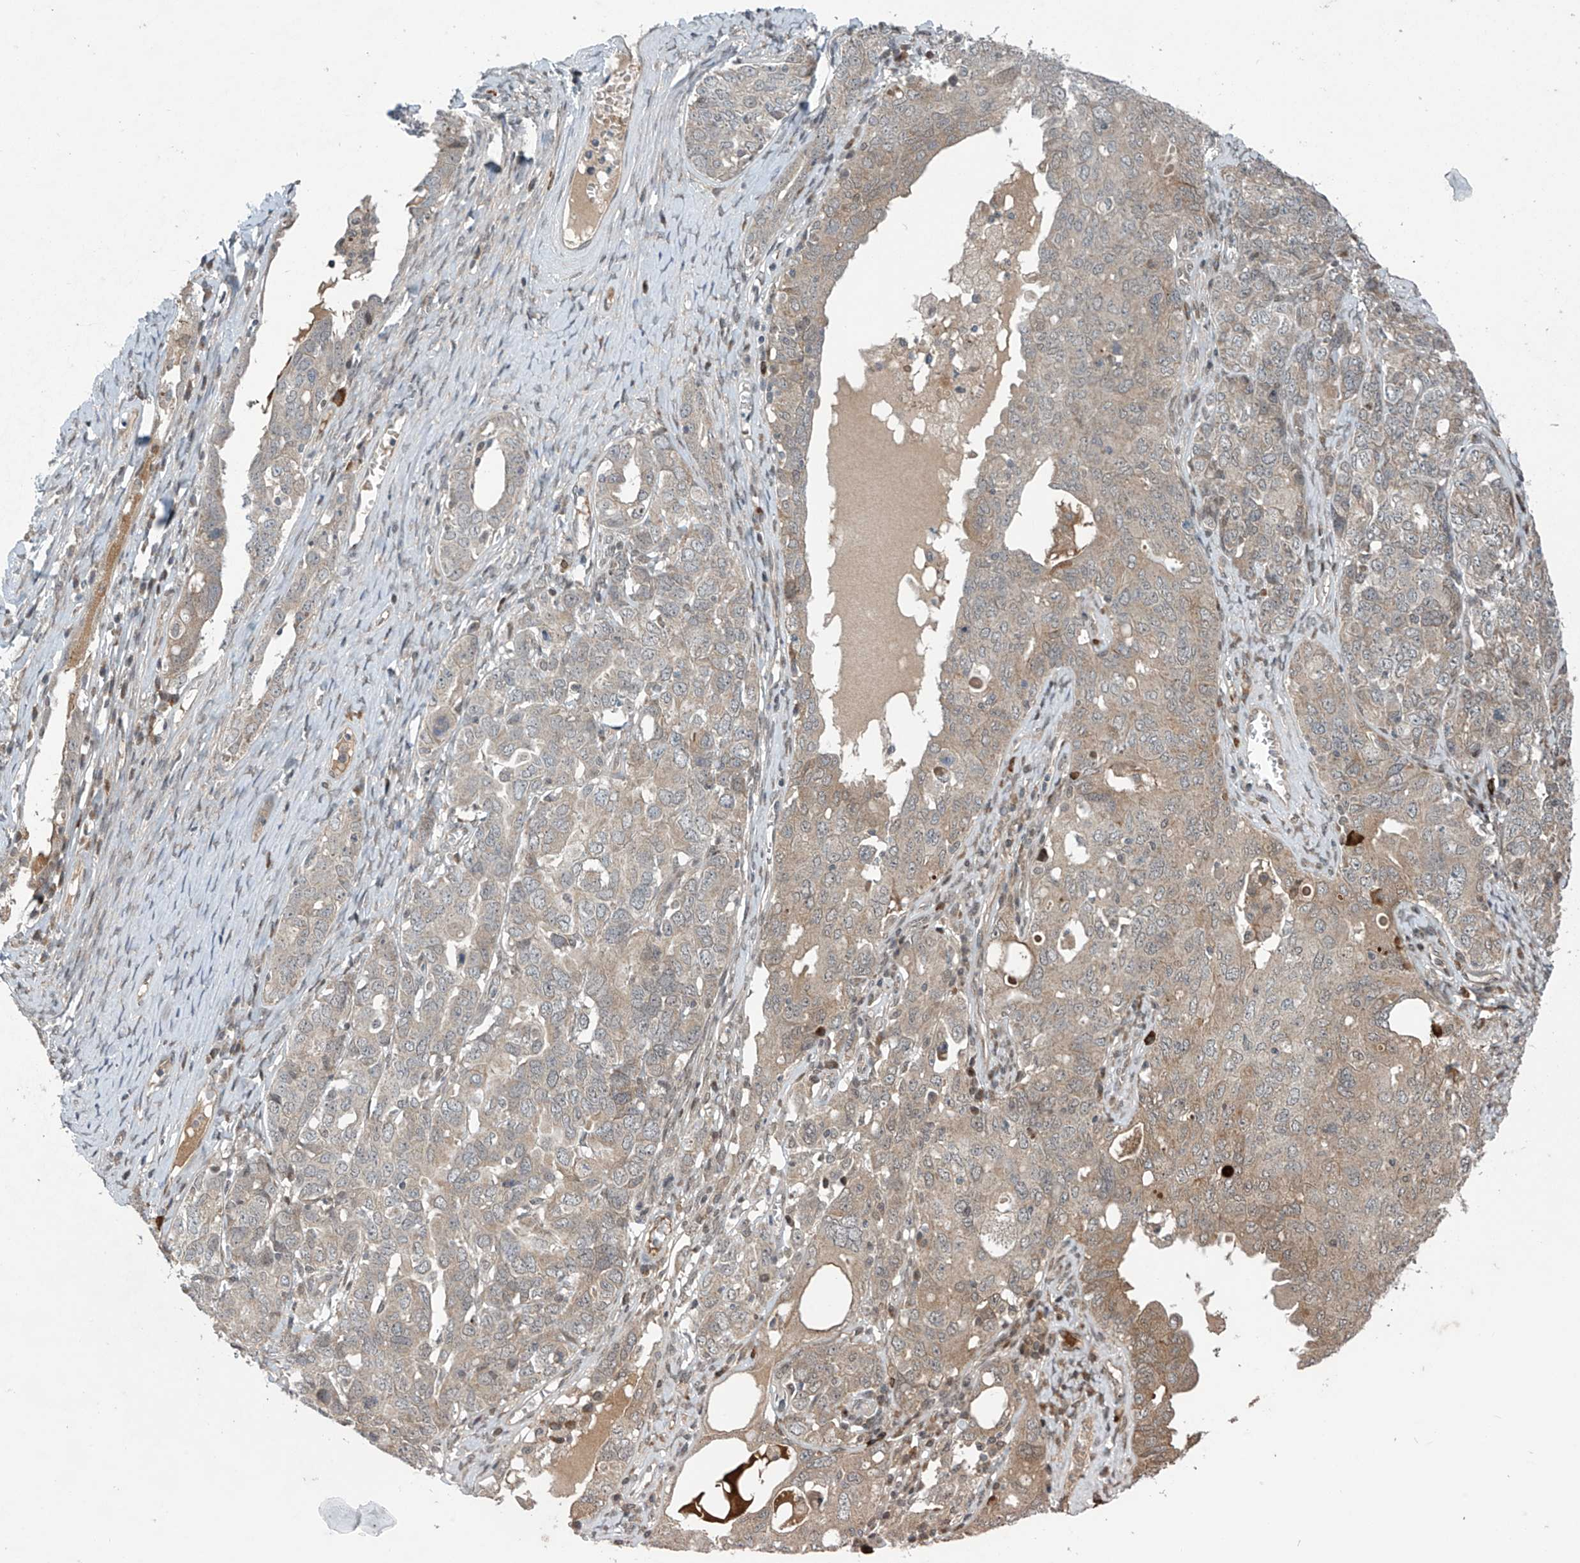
{"staining": {"intensity": "weak", "quantity": "25%-75%", "location": "cytoplasmic/membranous"}, "tissue": "ovarian cancer", "cell_type": "Tumor cells", "image_type": "cancer", "snomed": [{"axis": "morphology", "description": "Carcinoma, endometroid"}, {"axis": "topography", "description": "Ovary"}], "caption": "Ovarian cancer stained for a protein (brown) displays weak cytoplasmic/membranous positive staining in about 25%-75% of tumor cells.", "gene": "ABHD13", "patient": {"sex": "female", "age": 62}}